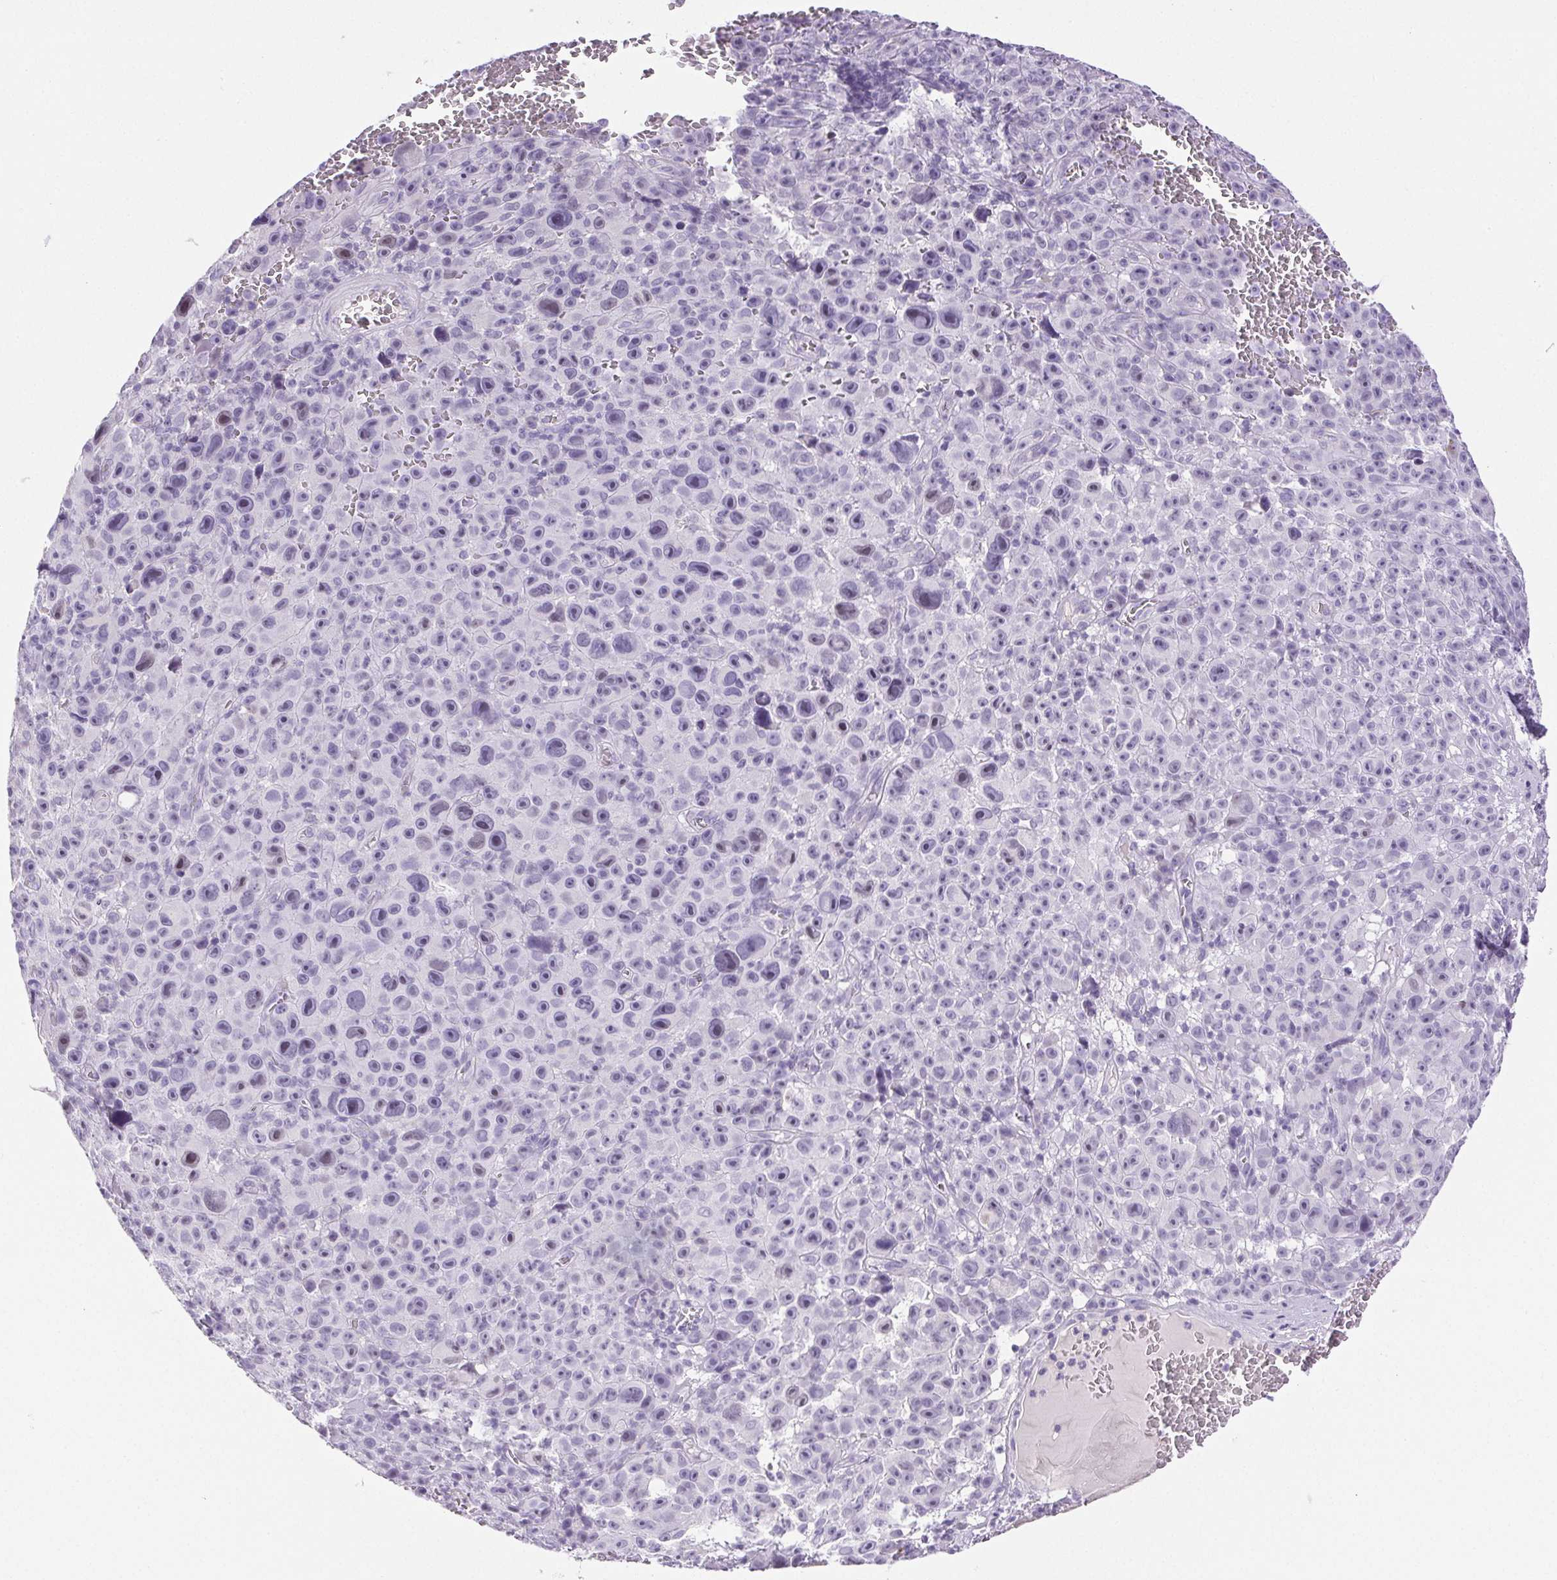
{"staining": {"intensity": "negative", "quantity": "none", "location": "none"}, "tissue": "melanoma", "cell_type": "Tumor cells", "image_type": "cancer", "snomed": [{"axis": "morphology", "description": "Malignant melanoma, NOS"}, {"axis": "topography", "description": "Skin"}], "caption": "Immunohistochemical staining of malignant melanoma shows no significant staining in tumor cells.", "gene": "PAPPA2", "patient": {"sex": "female", "age": 82}}